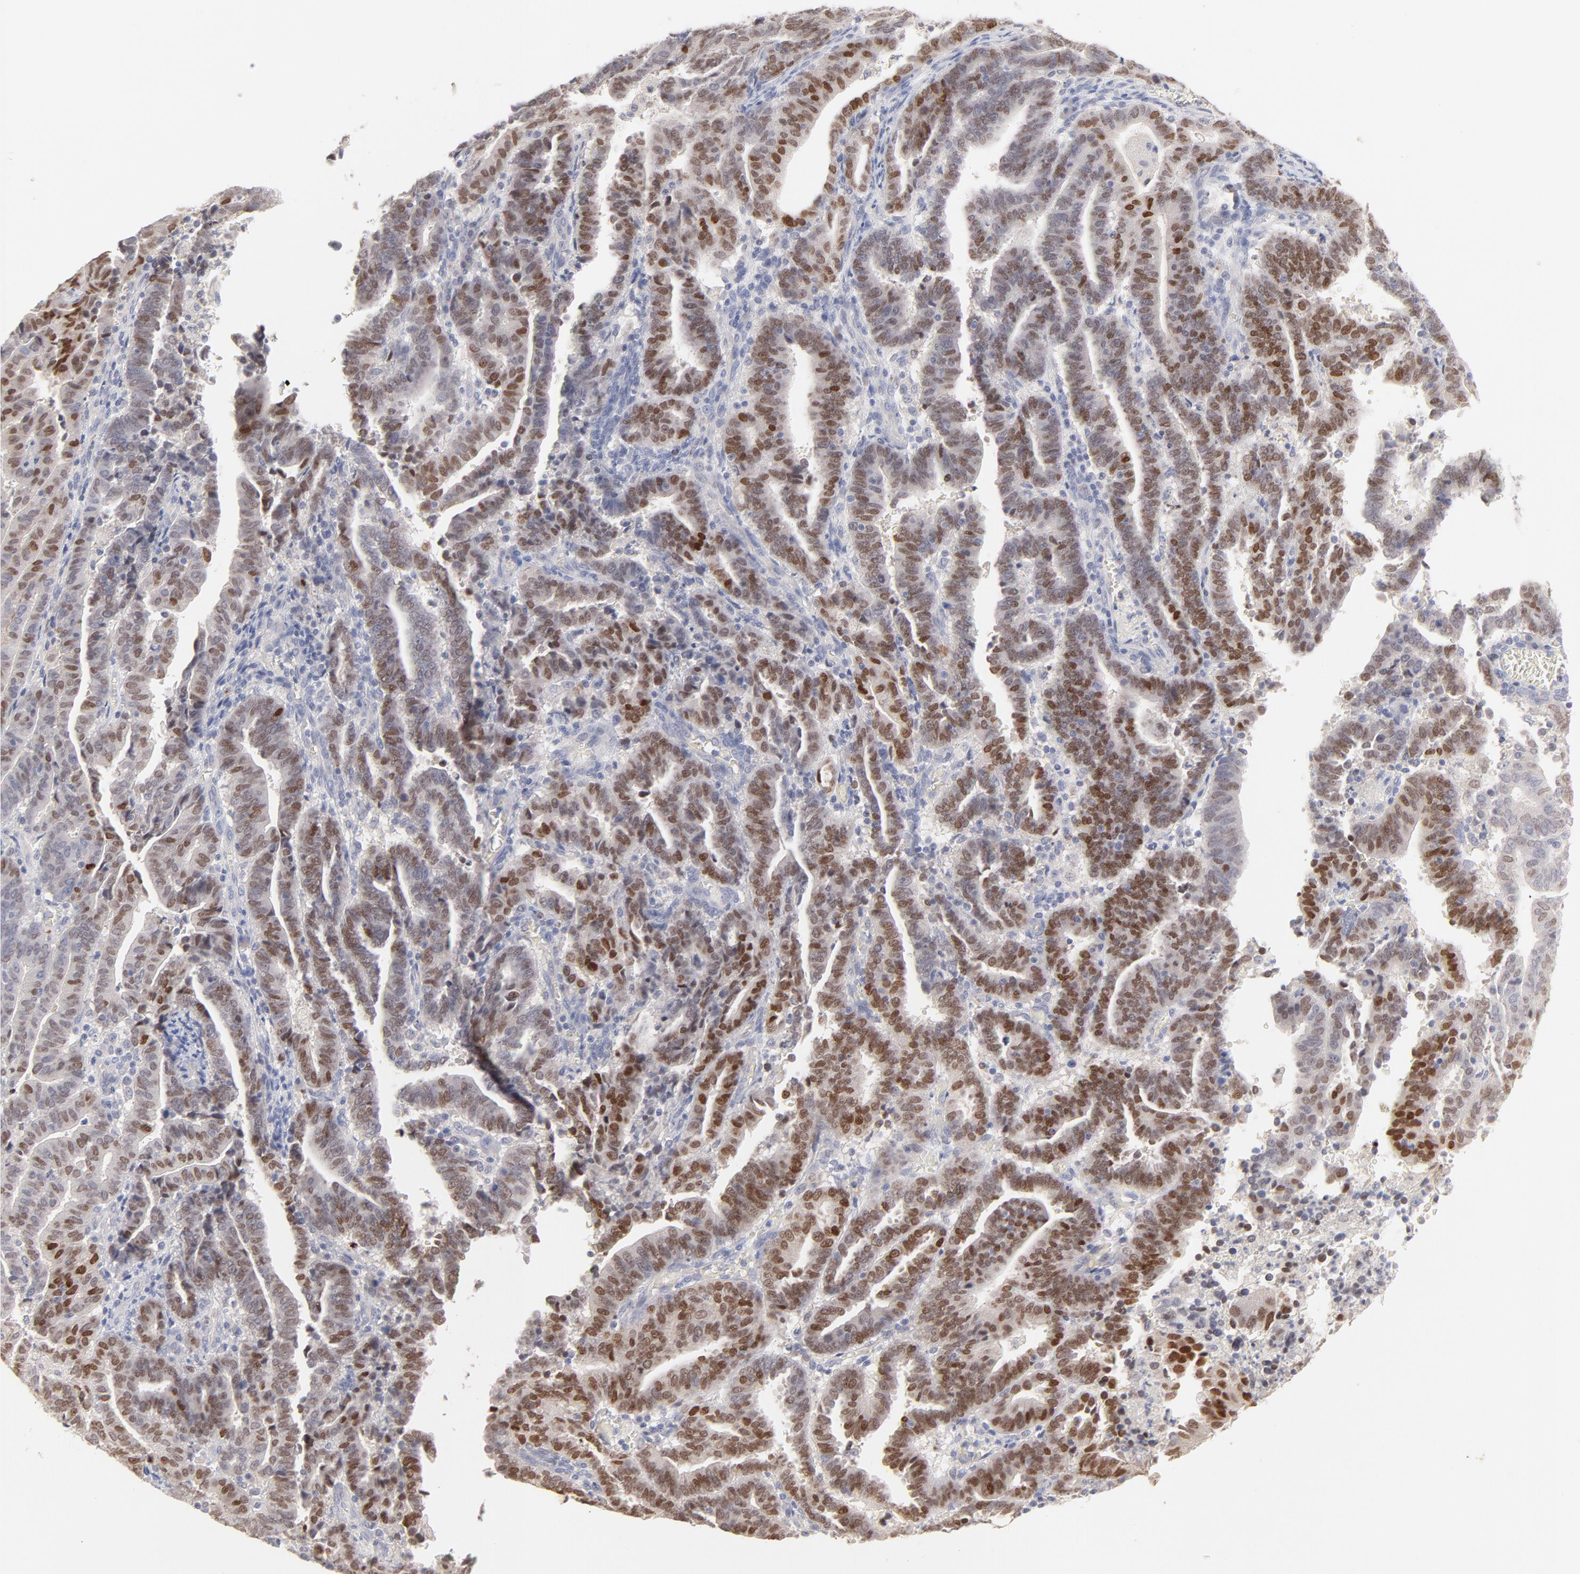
{"staining": {"intensity": "moderate", "quantity": ">75%", "location": "nuclear"}, "tissue": "endometrial cancer", "cell_type": "Tumor cells", "image_type": "cancer", "snomed": [{"axis": "morphology", "description": "Adenocarcinoma, NOS"}, {"axis": "topography", "description": "Uterus"}], "caption": "Brown immunohistochemical staining in endometrial cancer (adenocarcinoma) shows moderate nuclear positivity in approximately >75% of tumor cells.", "gene": "ELF3", "patient": {"sex": "female", "age": 83}}